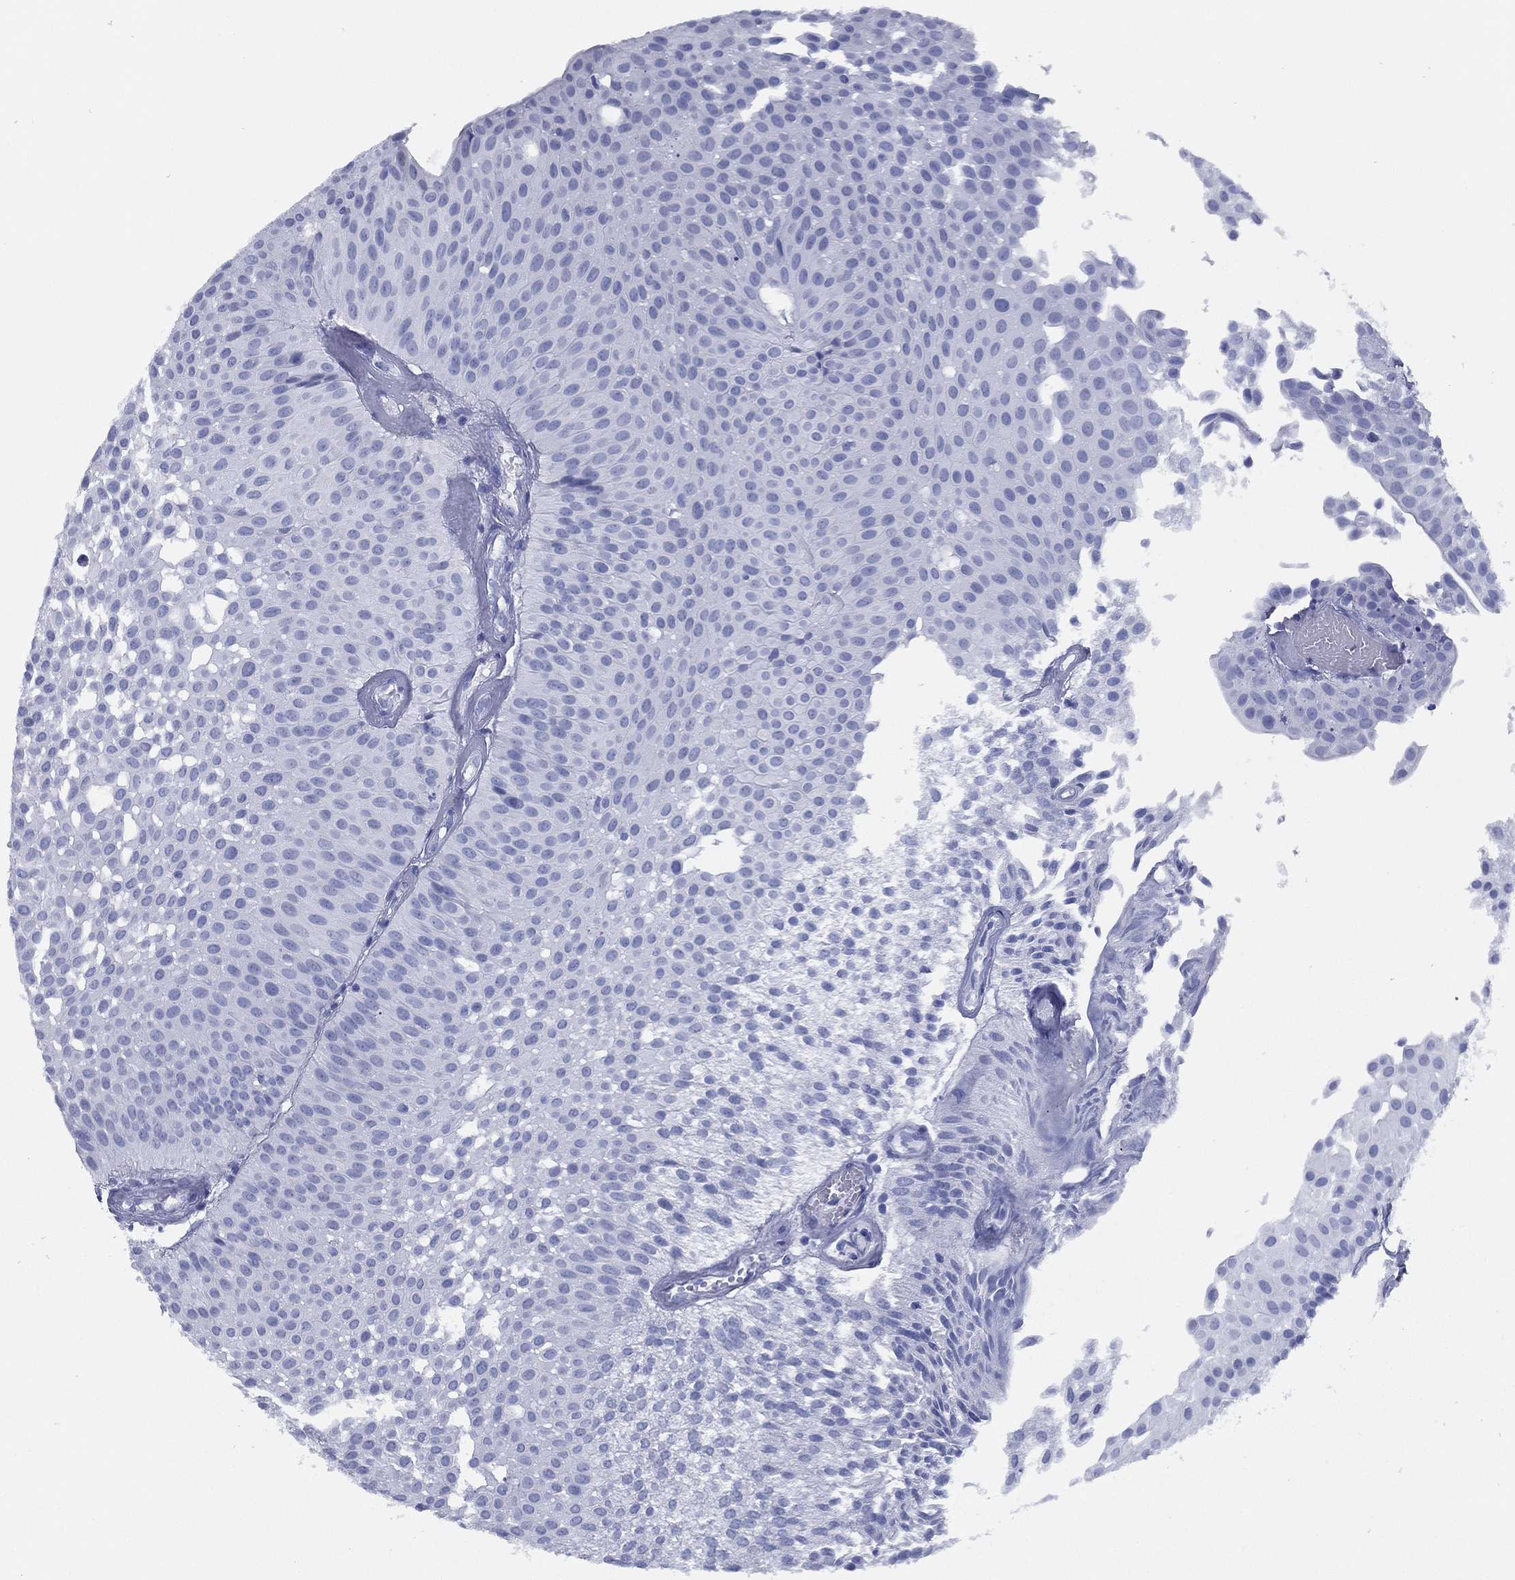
{"staining": {"intensity": "negative", "quantity": "none", "location": "none"}, "tissue": "urothelial cancer", "cell_type": "Tumor cells", "image_type": "cancer", "snomed": [{"axis": "morphology", "description": "Urothelial carcinoma, Low grade"}, {"axis": "topography", "description": "Urinary bladder"}], "caption": "Immunohistochemistry (IHC) of low-grade urothelial carcinoma demonstrates no expression in tumor cells.", "gene": "TMEM252", "patient": {"sex": "male", "age": 64}}